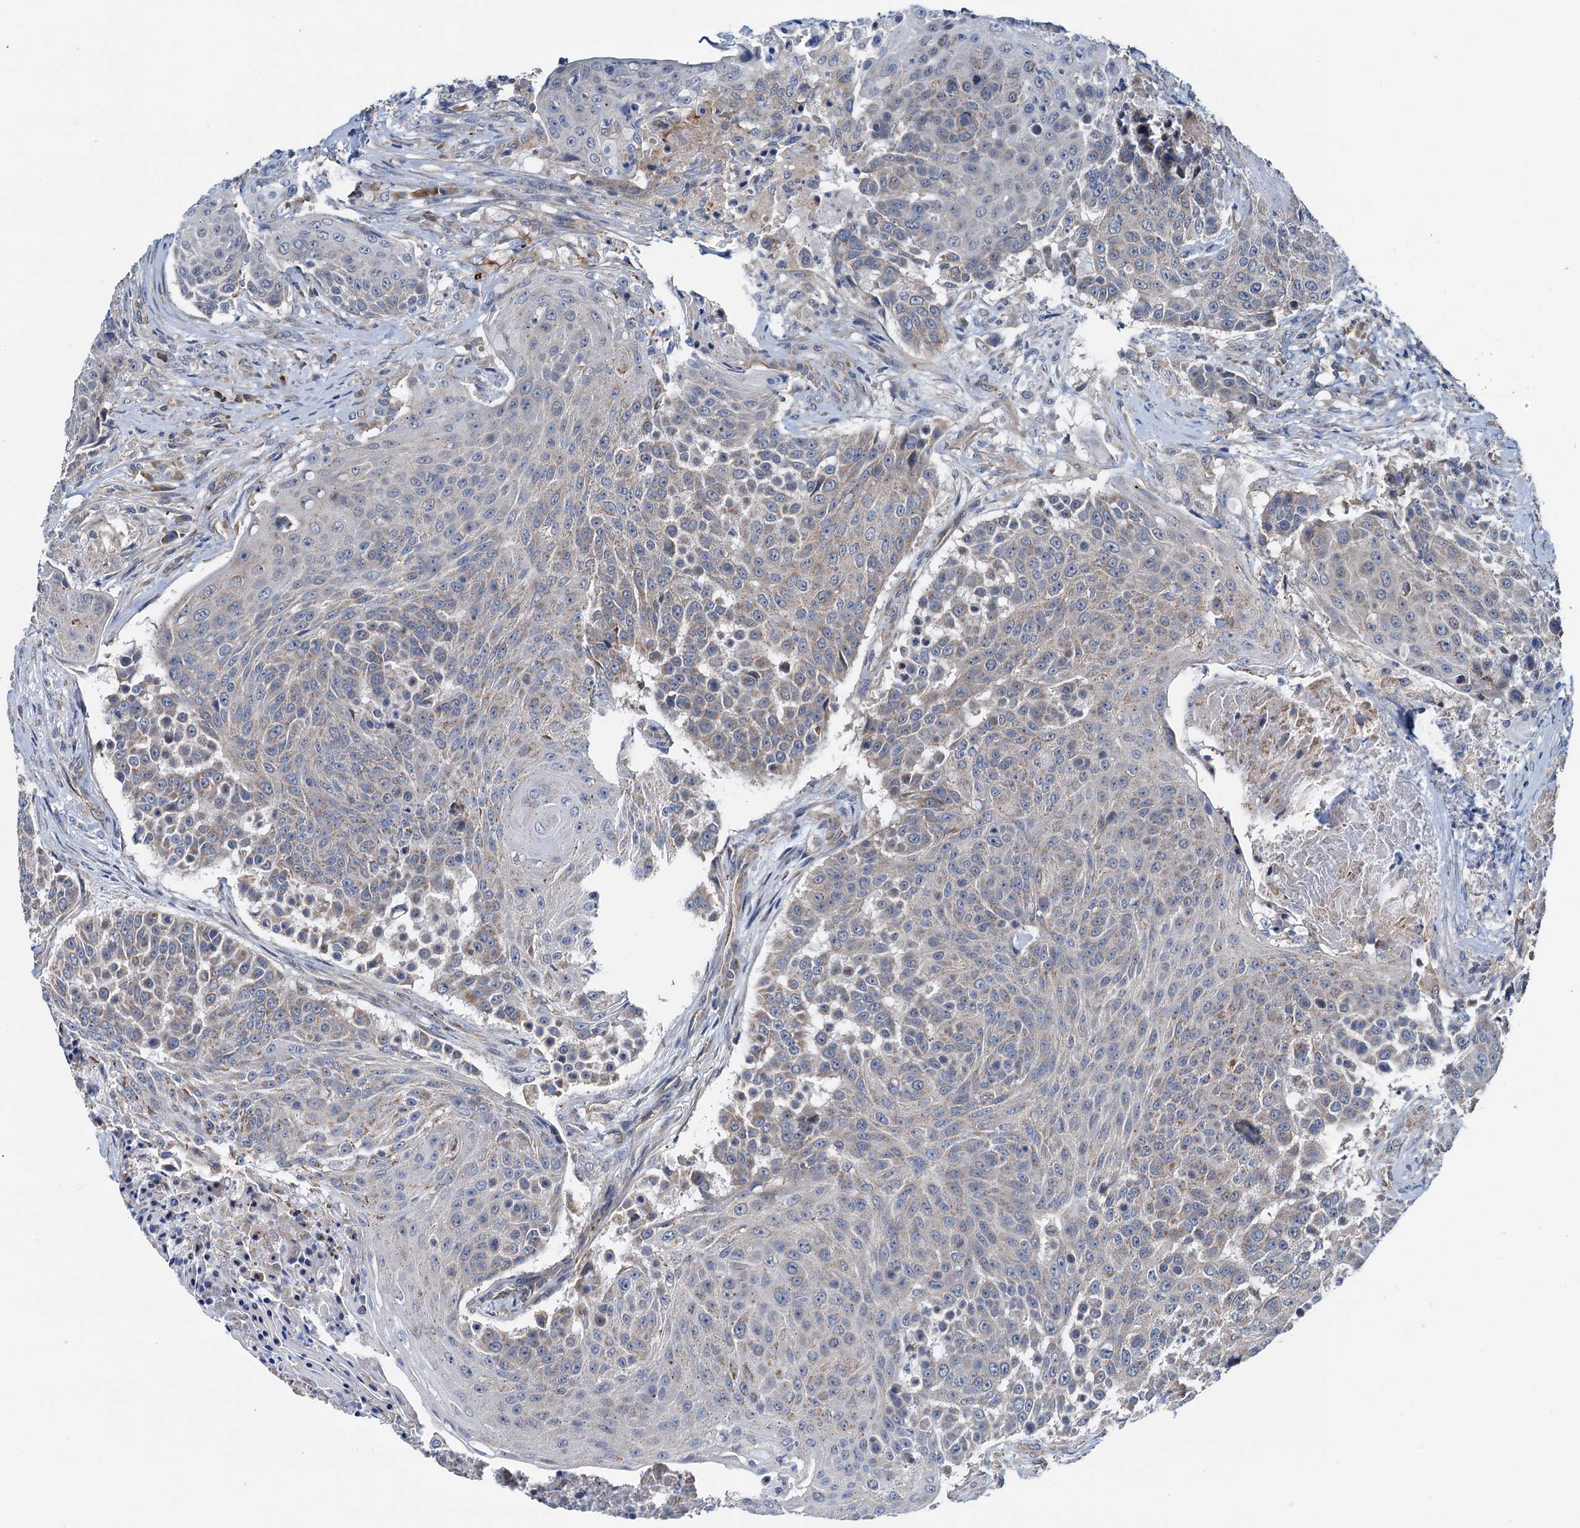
{"staining": {"intensity": "weak", "quantity": "25%-75%", "location": "cytoplasmic/membranous"}, "tissue": "urothelial cancer", "cell_type": "Tumor cells", "image_type": "cancer", "snomed": [{"axis": "morphology", "description": "Urothelial carcinoma, High grade"}, {"axis": "topography", "description": "Urinary bladder"}], "caption": "There is low levels of weak cytoplasmic/membranous positivity in tumor cells of urothelial cancer, as demonstrated by immunohistochemical staining (brown color).", "gene": "ELAC1", "patient": {"sex": "female", "age": 63}}